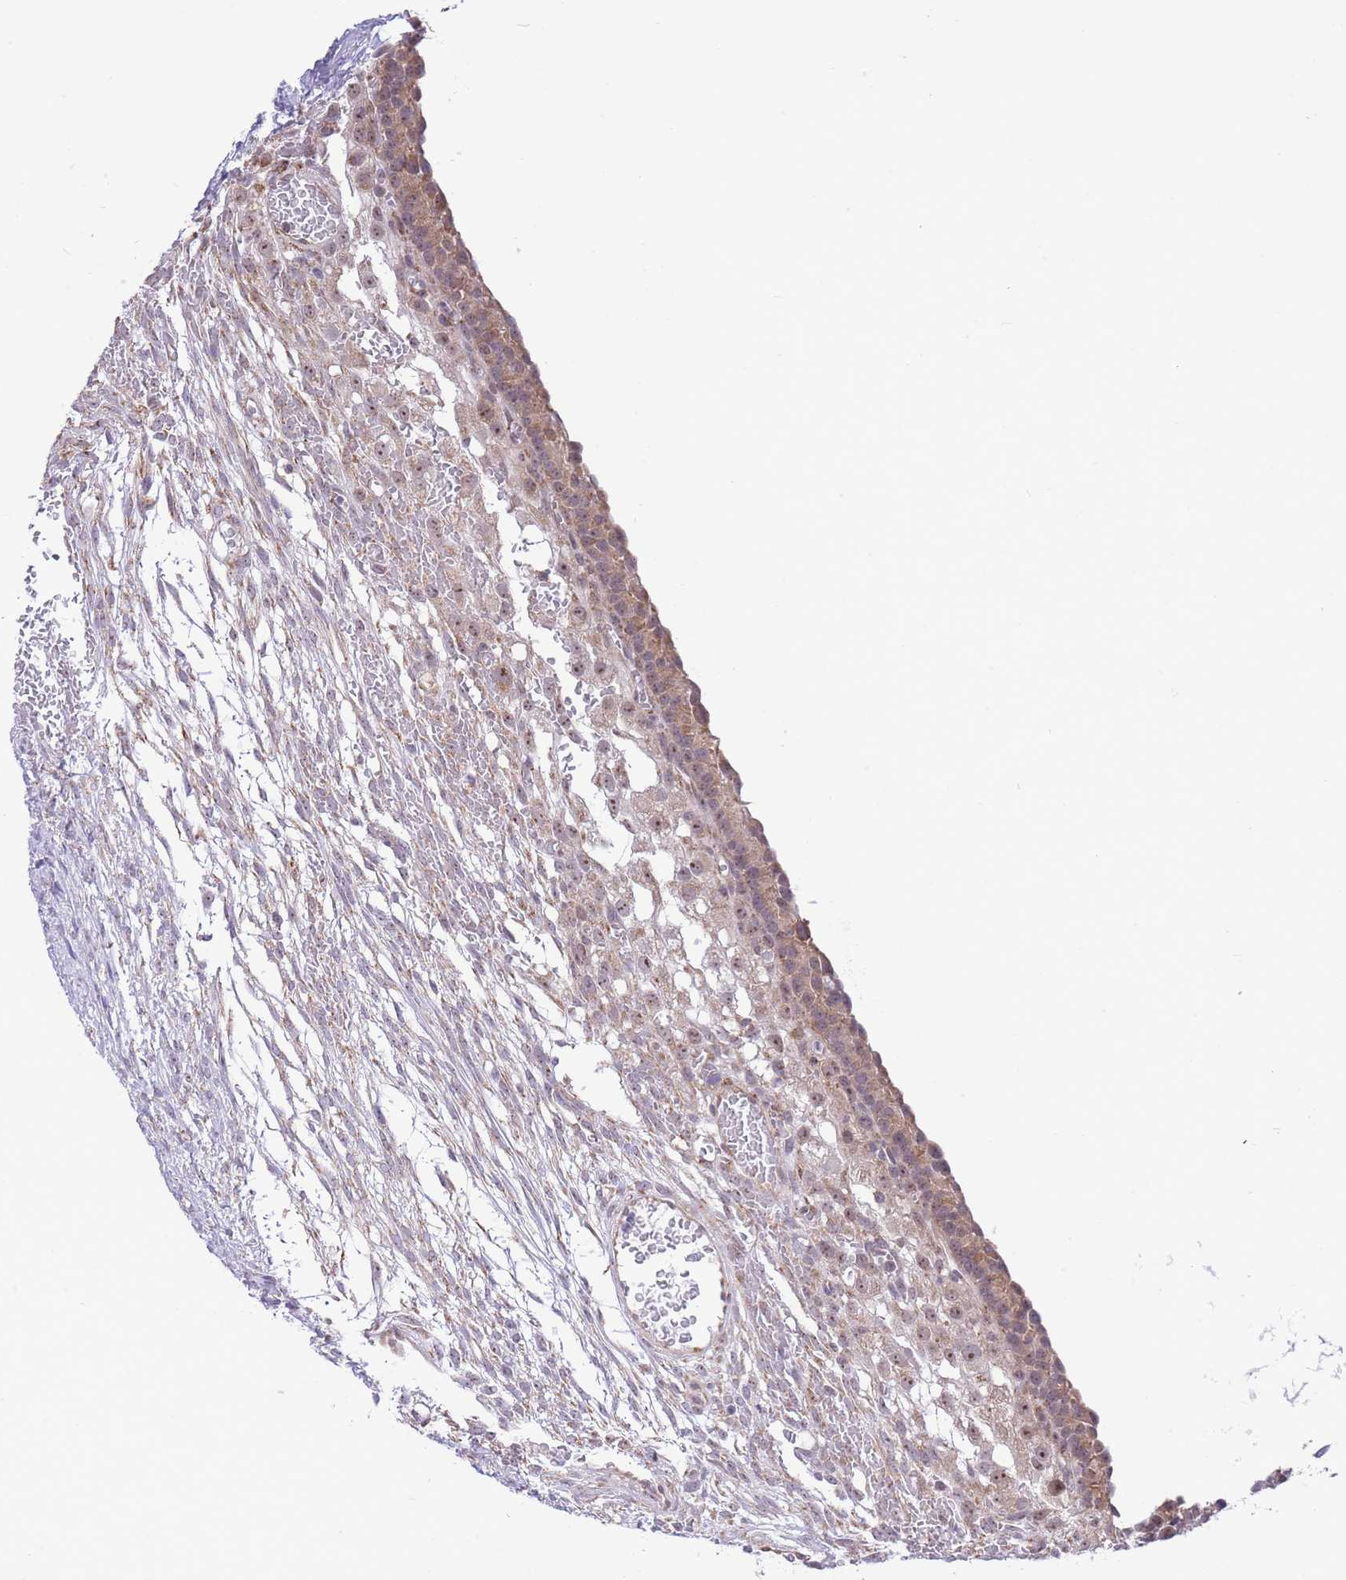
{"staining": {"intensity": "weak", "quantity": "<25%", "location": "cytoplasmic/membranous,nuclear"}, "tissue": "ovary", "cell_type": "Ovarian stroma cells", "image_type": "normal", "snomed": [{"axis": "morphology", "description": "Normal tissue, NOS"}, {"axis": "topography", "description": "Ovary"}], "caption": "The image shows no significant staining in ovarian stroma cells of ovary.", "gene": "EXOSC8", "patient": {"sex": "female", "age": 39}}